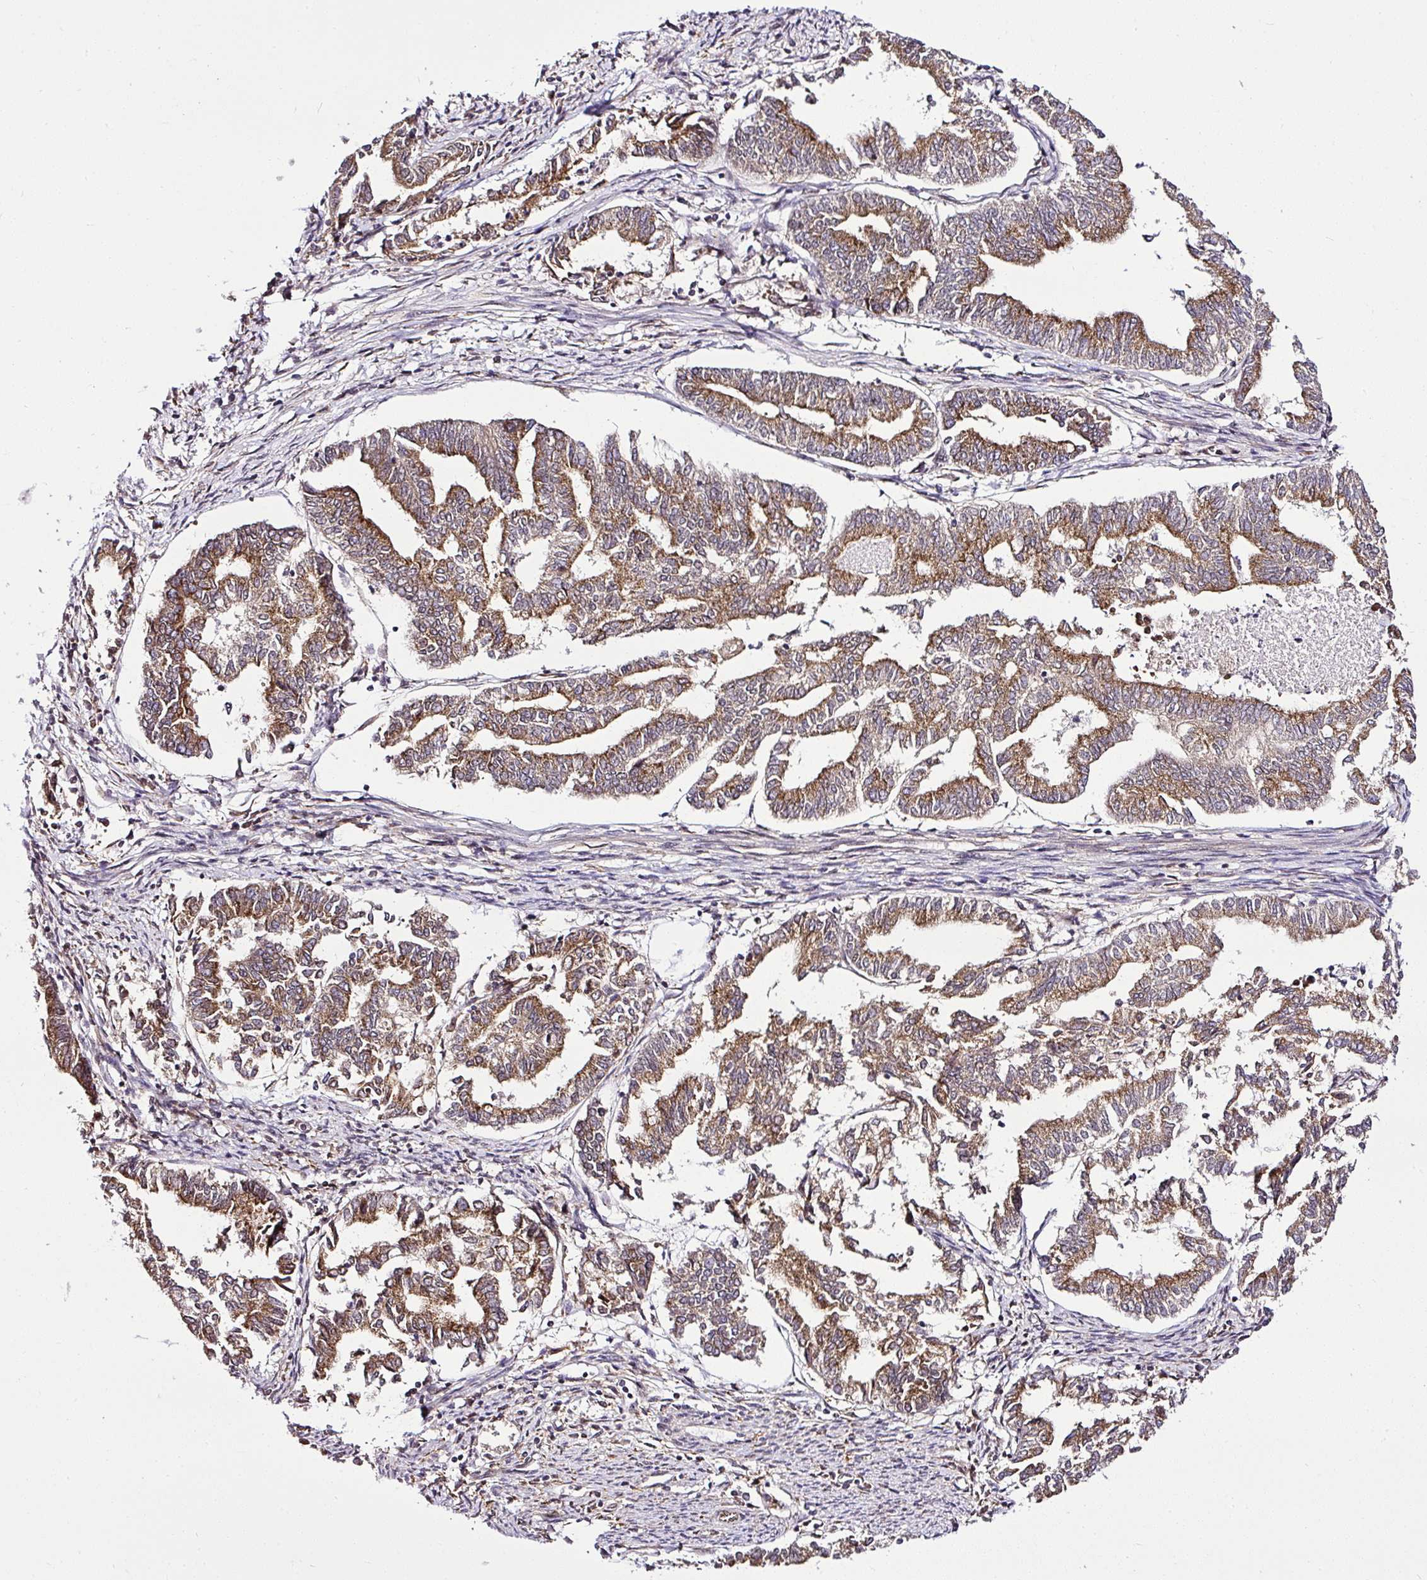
{"staining": {"intensity": "moderate", "quantity": ">75%", "location": "cytoplasmic/membranous"}, "tissue": "endometrial cancer", "cell_type": "Tumor cells", "image_type": "cancer", "snomed": [{"axis": "morphology", "description": "Adenocarcinoma, NOS"}, {"axis": "topography", "description": "Endometrium"}], "caption": "Immunohistochemical staining of human adenocarcinoma (endometrial) displays moderate cytoplasmic/membranous protein expression in approximately >75% of tumor cells.", "gene": "FAM153A", "patient": {"sex": "female", "age": 79}}